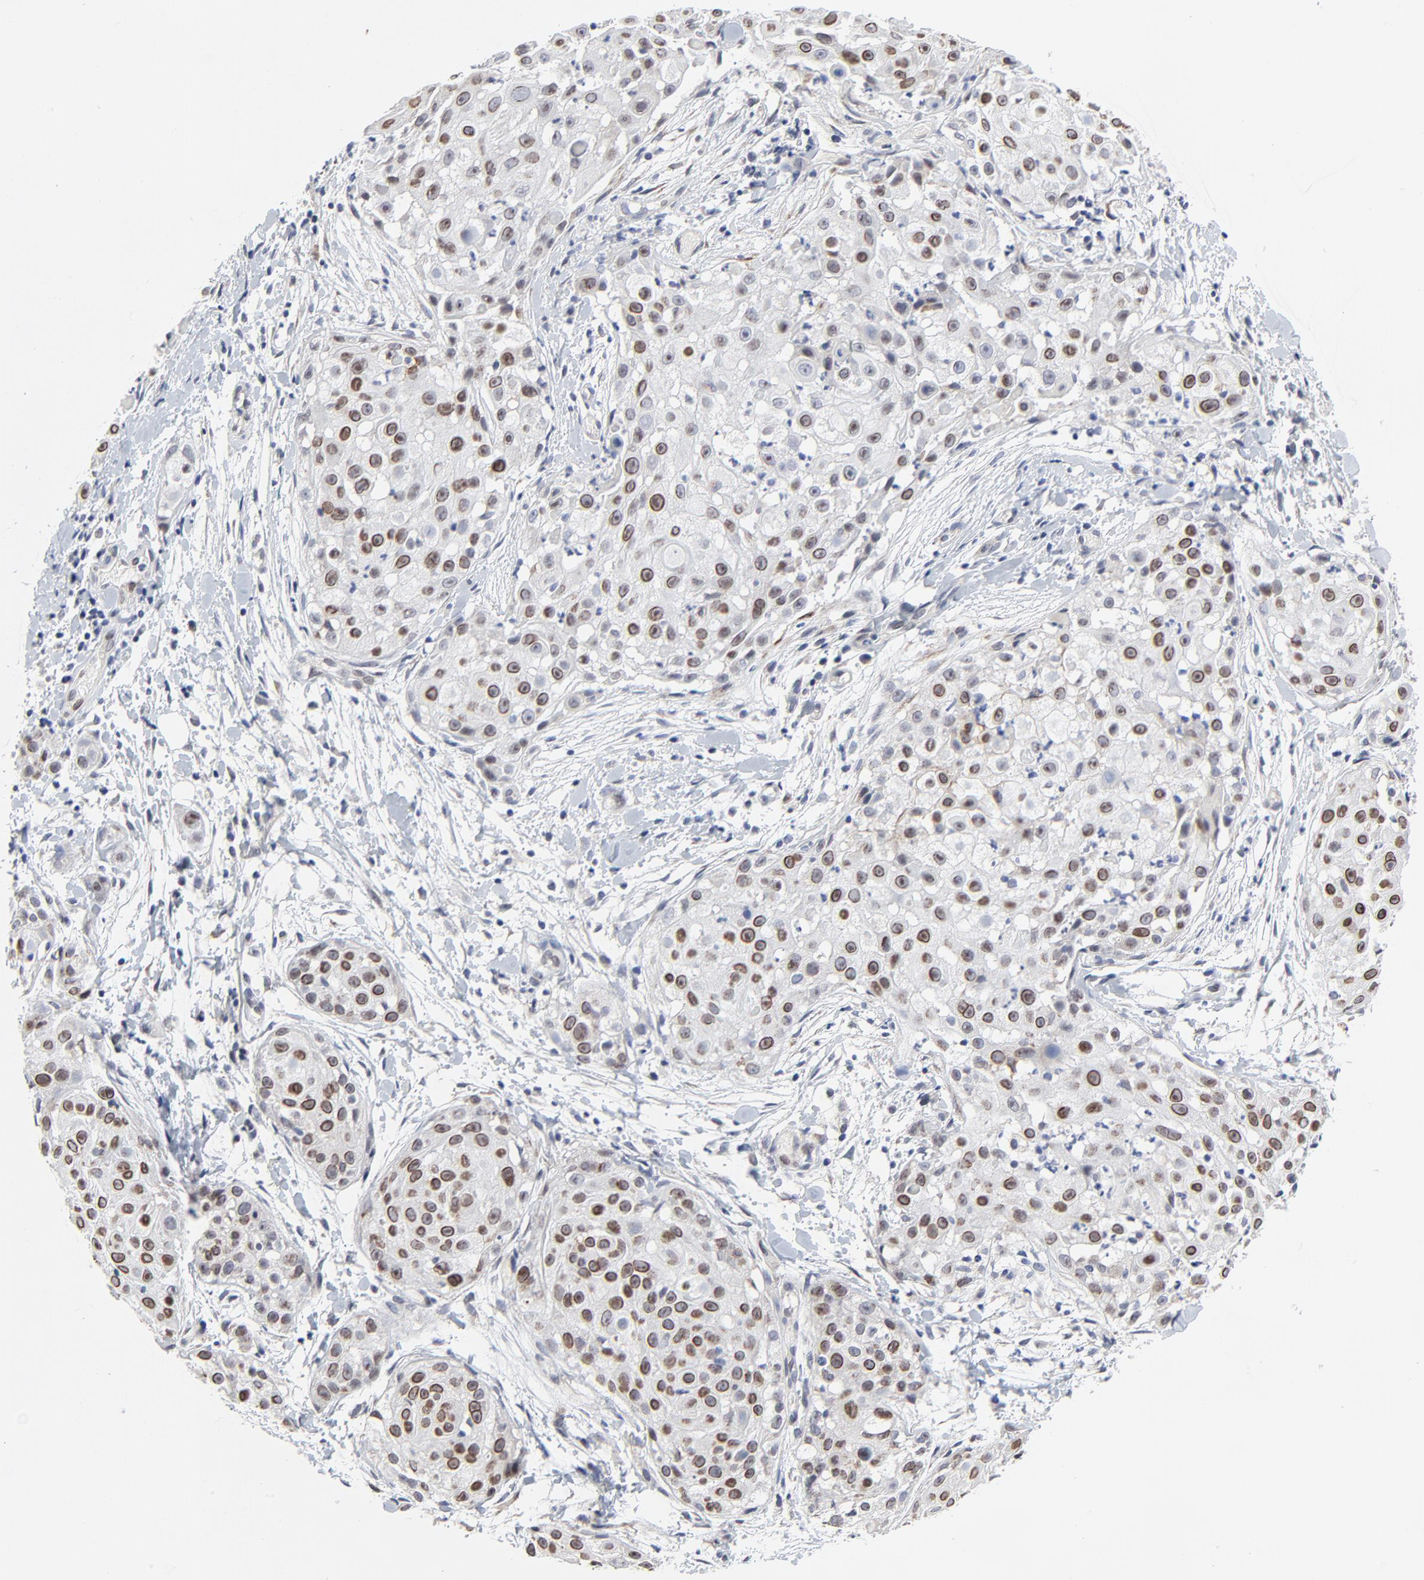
{"staining": {"intensity": "moderate", "quantity": "25%-75%", "location": "cytoplasmic/membranous,nuclear"}, "tissue": "skin cancer", "cell_type": "Tumor cells", "image_type": "cancer", "snomed": [{"axis": "morphology", "description": "Squamous cell carcinoma, NOS"}, {"axis": "topography", "description": "Skin"}], "caption": "Immunohistochemistry (IHC) staining of skin cancer, which exhibits medium levels of moderate cytoplasmic/membranous and nuclear expression in about 25%-75% of tumor cells indicating moderate cytoplasmic/membranous and nuclear protein staining. The staining was performed using DAB (brown) for protein detection and nuclei were counterstained in hematoxylin (blue).", "gene": "NLGN3", "patient": {"sex": "female", "age": 57}}